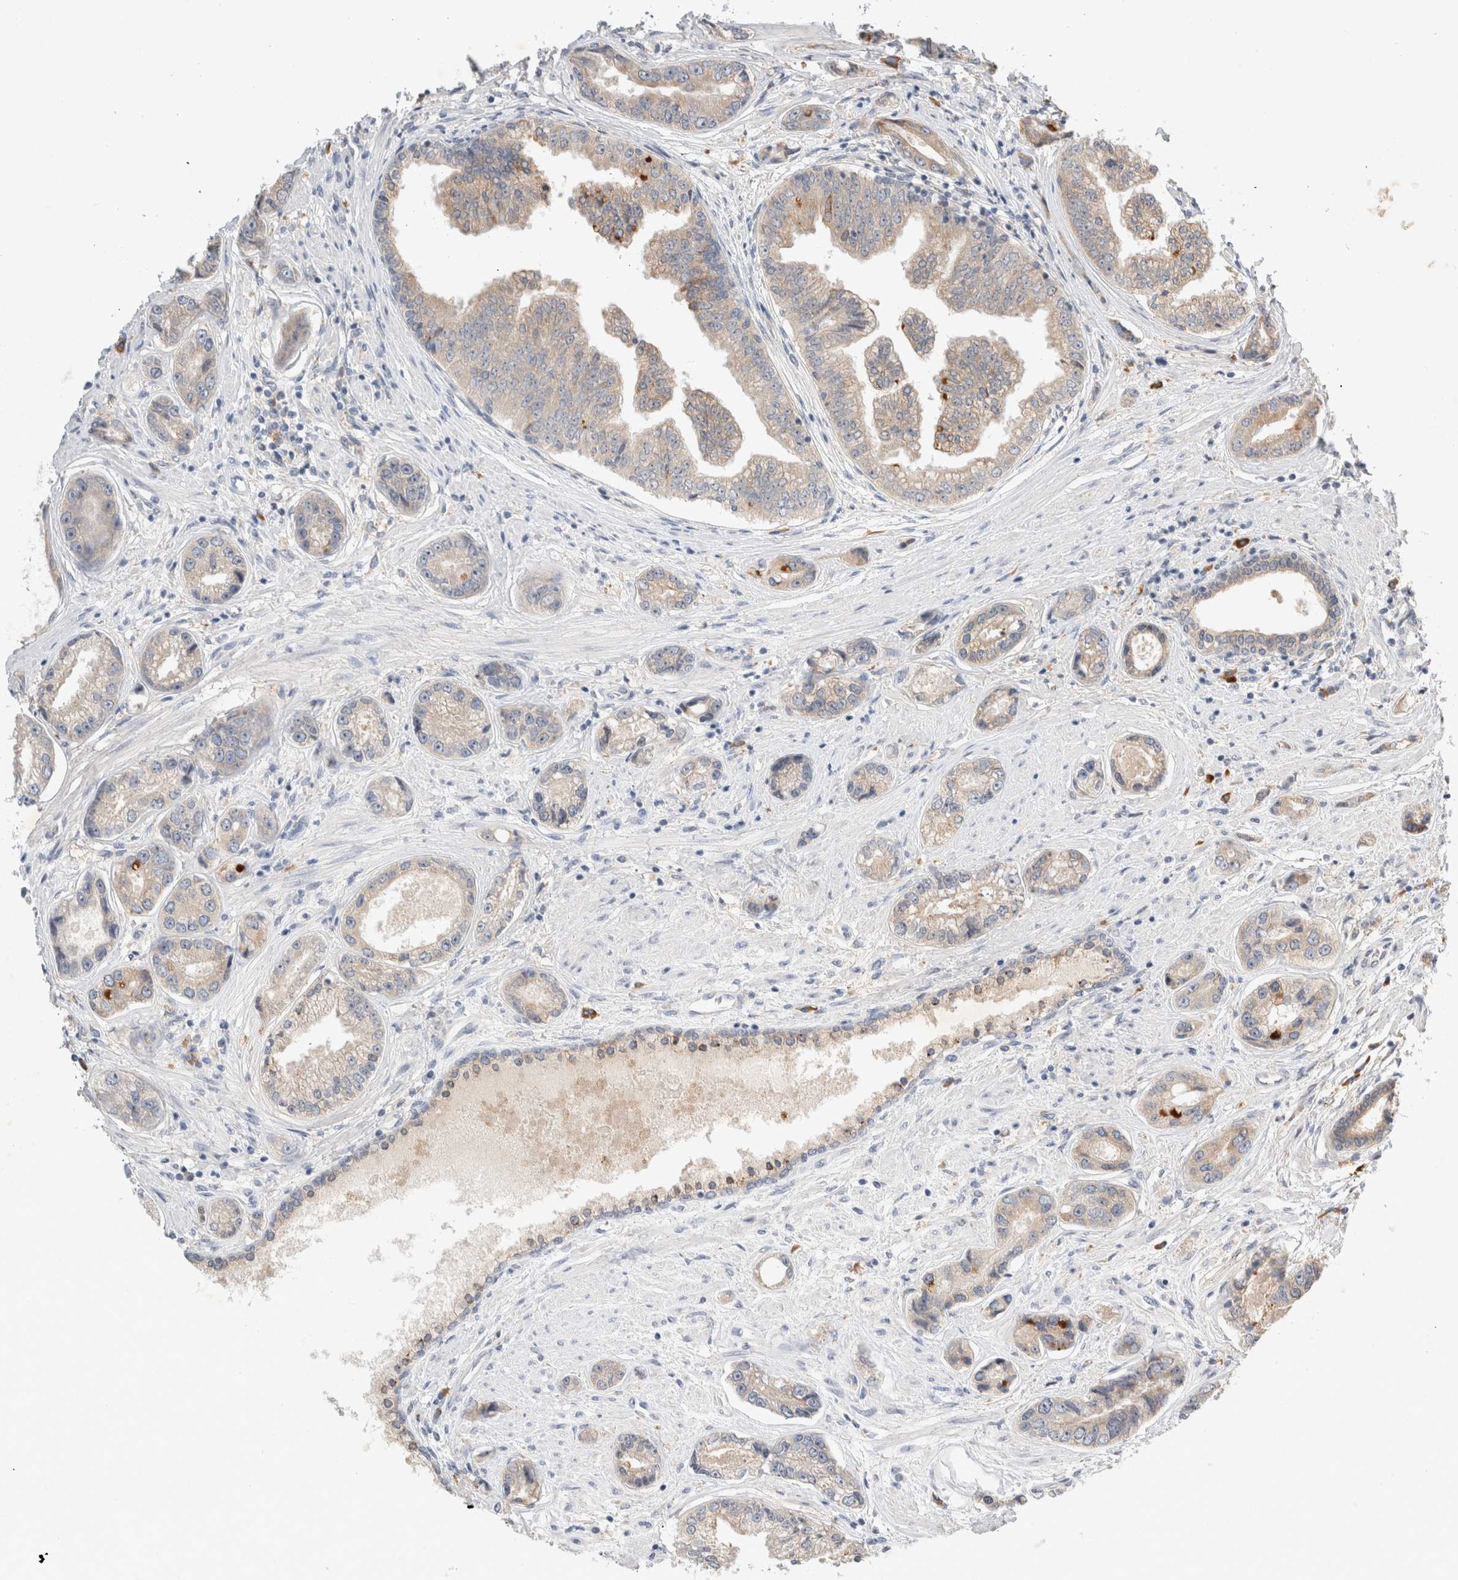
{"staining": {"intensity": "weak", "quantity": "<25%", "location": "cytoplasmic/membranous"}, "tissue": "prostate cancer", "cell_type": "Tumor cells", "image_type": "cancer", "snomed": [{"axis": "morphology", "description": "Adenocarcinoma, High grade"}, {"axis": "topography", "description": "Prostate"}], "caption": "Immunohistochemical staining of high-grade adenocarcinoma (prostate) exhibits no significant positivity in tumor cells.", "gene": "NEDD4L", "patient": {"sex": "male", "age": 61}}